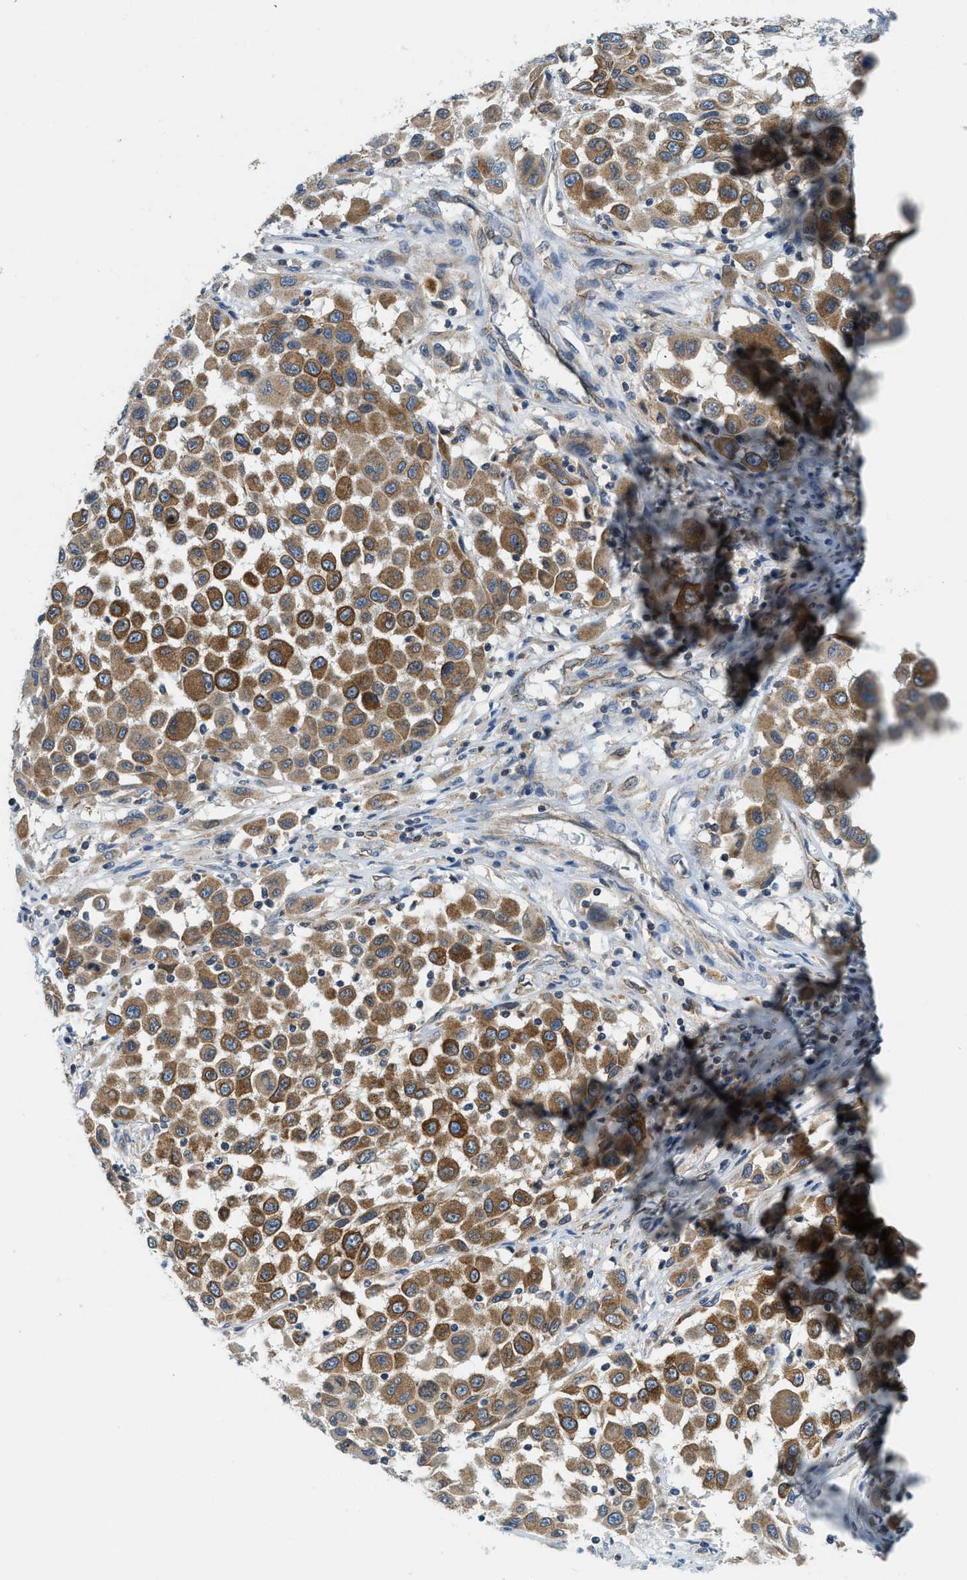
{"staining": {"intensity": "moderate", "quantity": ">75%", "location": "cytoplasmic/membranous"}, "tissue": "melanoma", "cell_type": "Tumor cells", "image_type": "cancer", "snomed": [{"axis": "morphology", "description": "Malignant melanoma, Metastatic site"}, {"axis": "topography", "description": "Lymph node"}], "caption": "The photomicrograph reveals immunohistochemical staining of malignant melanoma (metastatic site). There is moderate cytoplasmic/membranous expression is present in approximately >75% of tumor cells.", "gene": "BCAP31", "patient": {"sex": "male", "age": 61}}